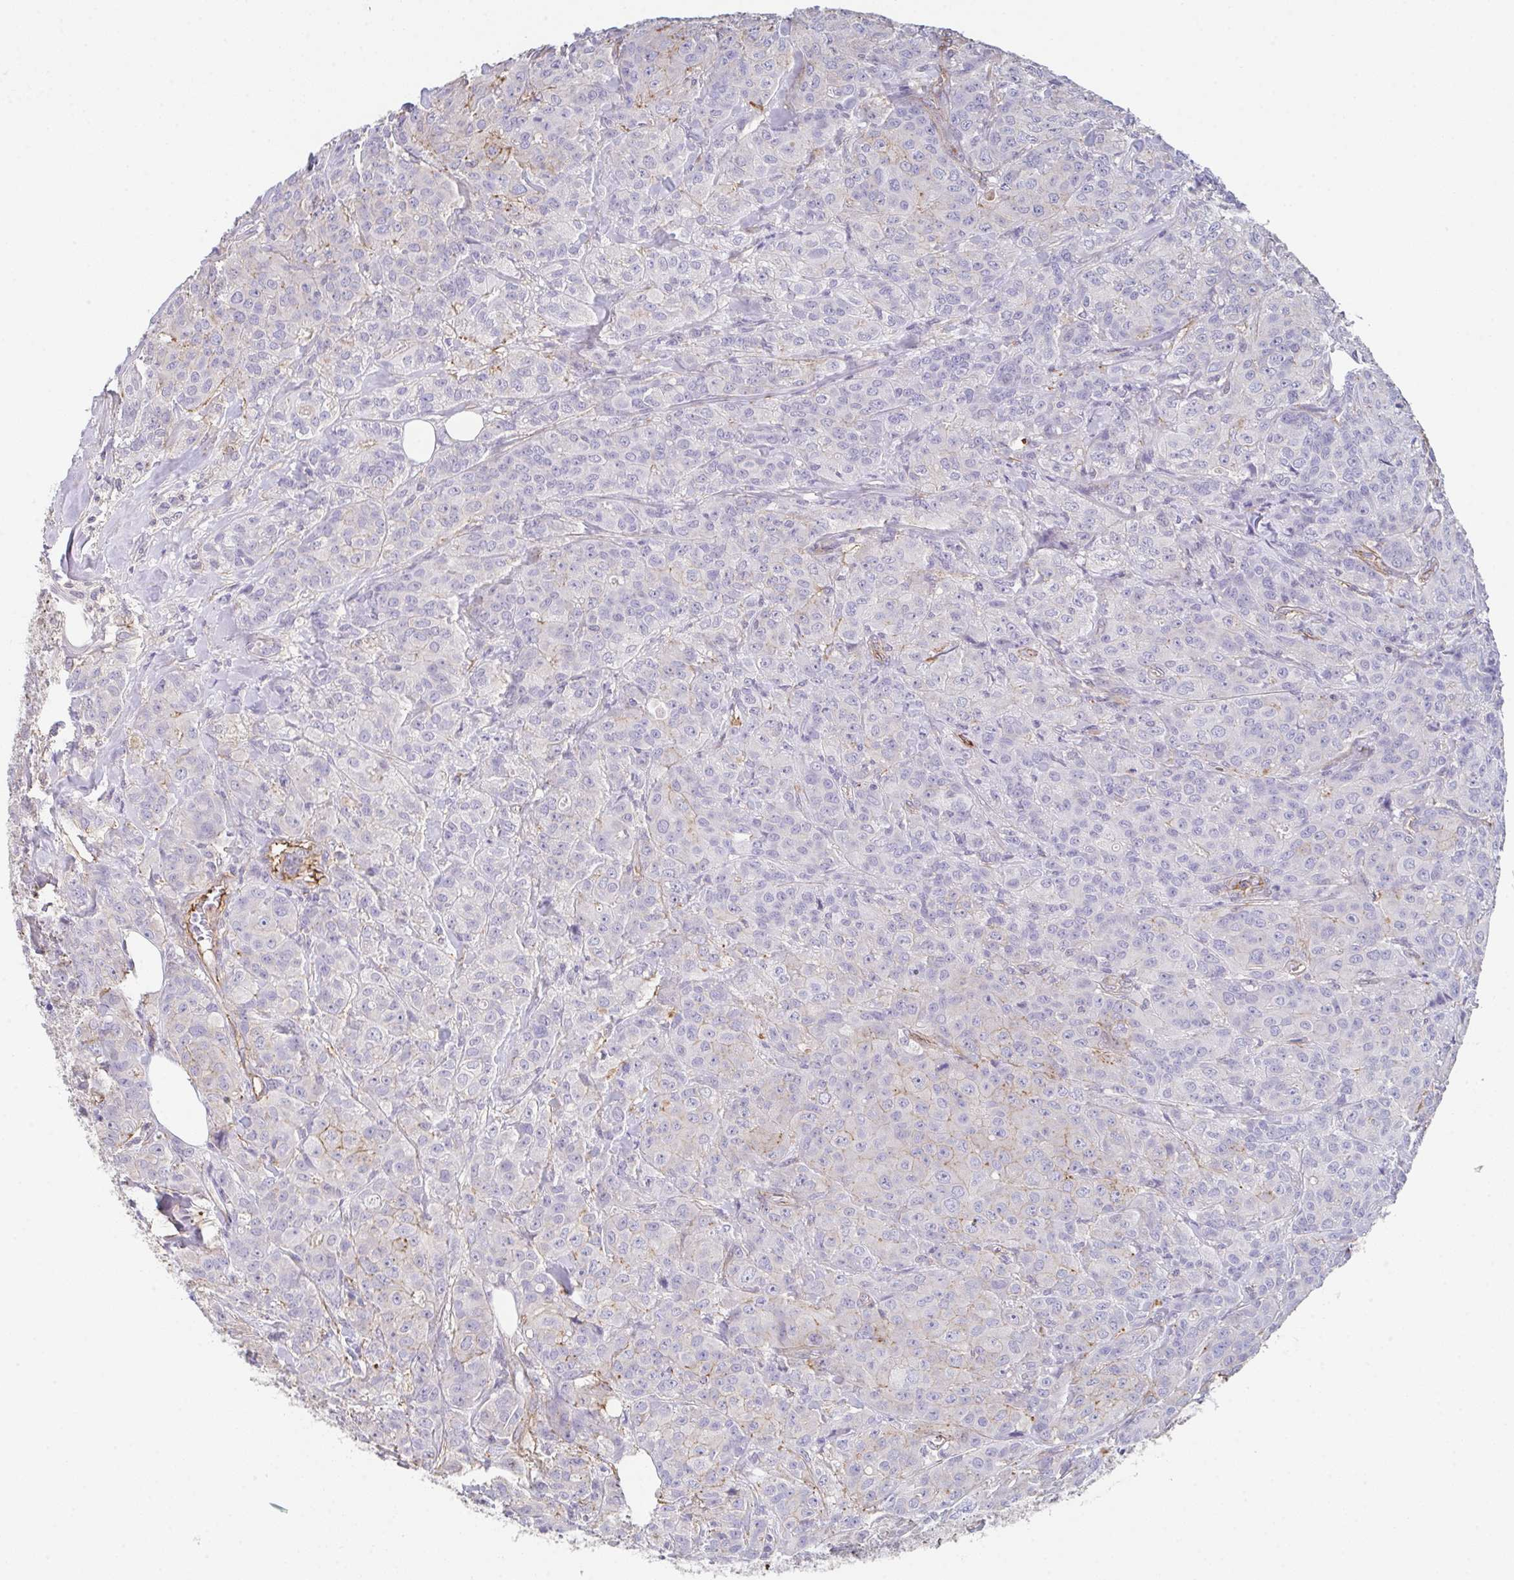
{"staining": {"intensity": "negative", "quantity": "none", "location": "none"}, "tissue": "breast cancer", "cell_type": "Tumor cells", "image_type": "cancer", "snomed": [{"axis": "morphology", "description": "Normal tissue, NOS"}, {"axis": "morphology", "description": "Duct carcinoma"}, {"axis": "topography", "description": "Breast"}], "caption": "Tumor cells are negative for brown protein staining in breast invasive ductal carcinoma. Brightfield microscopy of IHC stained with DAB (brown) and hematoxylin (blue), captured at high magnification.", "gene": "DBN1", "patient": {"sex": "female", "age": 43}}